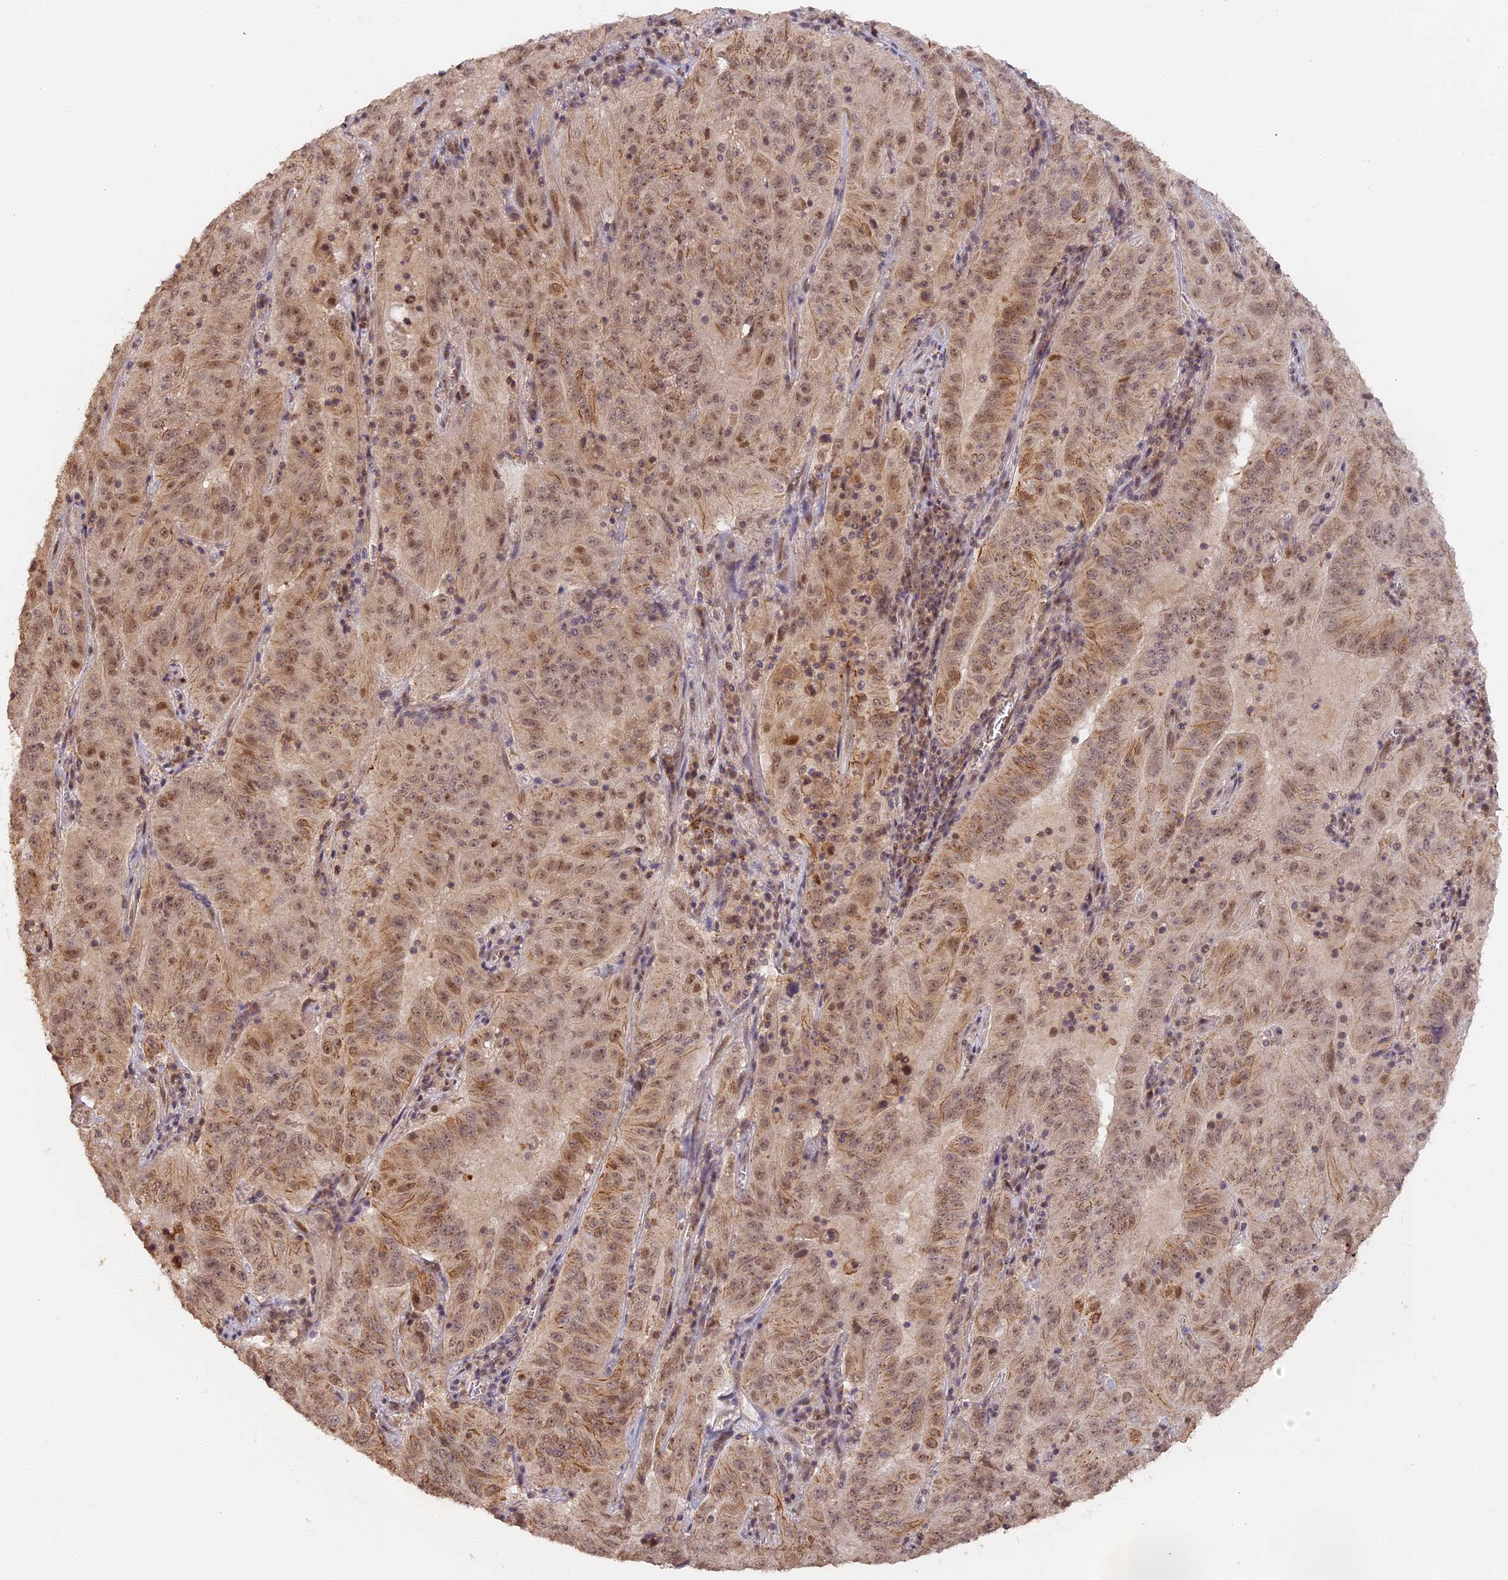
{"staining": {"intensity": "moderate", "quantity": ">75%", "location": "nuclear"}, "tissue": "pancreatic cancer", "cell_type": "Tumor cells", "image_type": "cancer", "snomed": [{"axis": "morphology", "description": "Adenocarcinoma, NOS"}, {"axis": "topography", "description": "Pancreas"}], "caption": "A micrograph showing moderate nuclear expression in about >75% of tumor cells in pancreatic cancer, as visualized by brown immunohistochemical staining.", "gene": "MYBL2", "patient": {"sex": "male", "age": 63}}